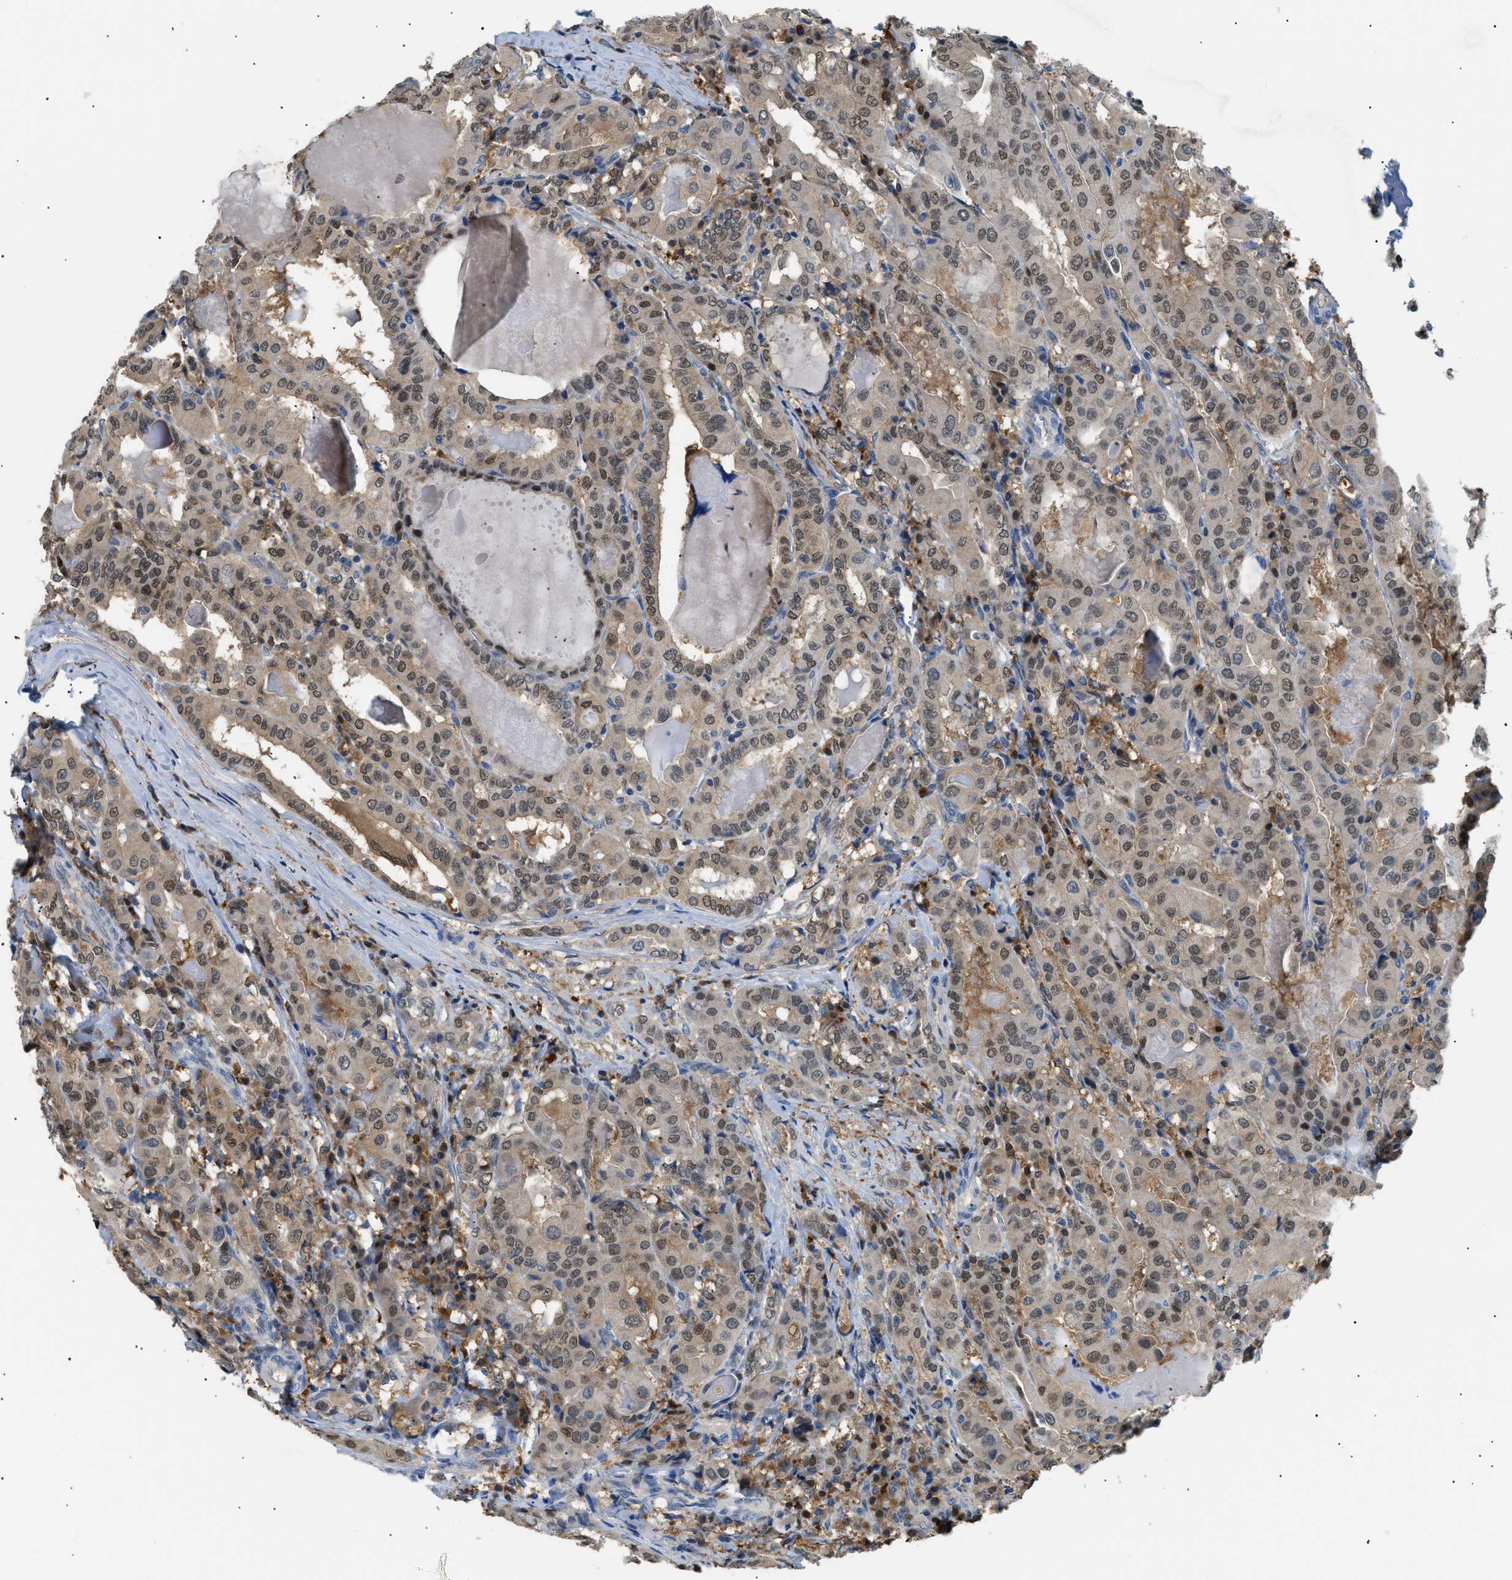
{"staining": {"intensity": "moderate", "quantity": ">75%", "location": "cytoplasmic/membranous,nuclear"}, "tissue": "thyroid cancer", "cell_type": "Tumor cells", "image_type": "cancer", "snomed": [{"axis": "morphology", "description": "Papillary adenocarcinoma, NOS"}, {"axis": "topography", "description": "Thyroid gland"}], "caption": "Immunohistochemical staining of thyroid cancer (papillary adenocarcinoma) displays medium levels of moderate cytoplasmic/membranous and nuclear expression in approximately >75% of tumor cells. (DAB IHC with brightfield microscopy, high magnification).", "gene": "AKR1A1", "patient": {"sex": "female", "age": 42}}